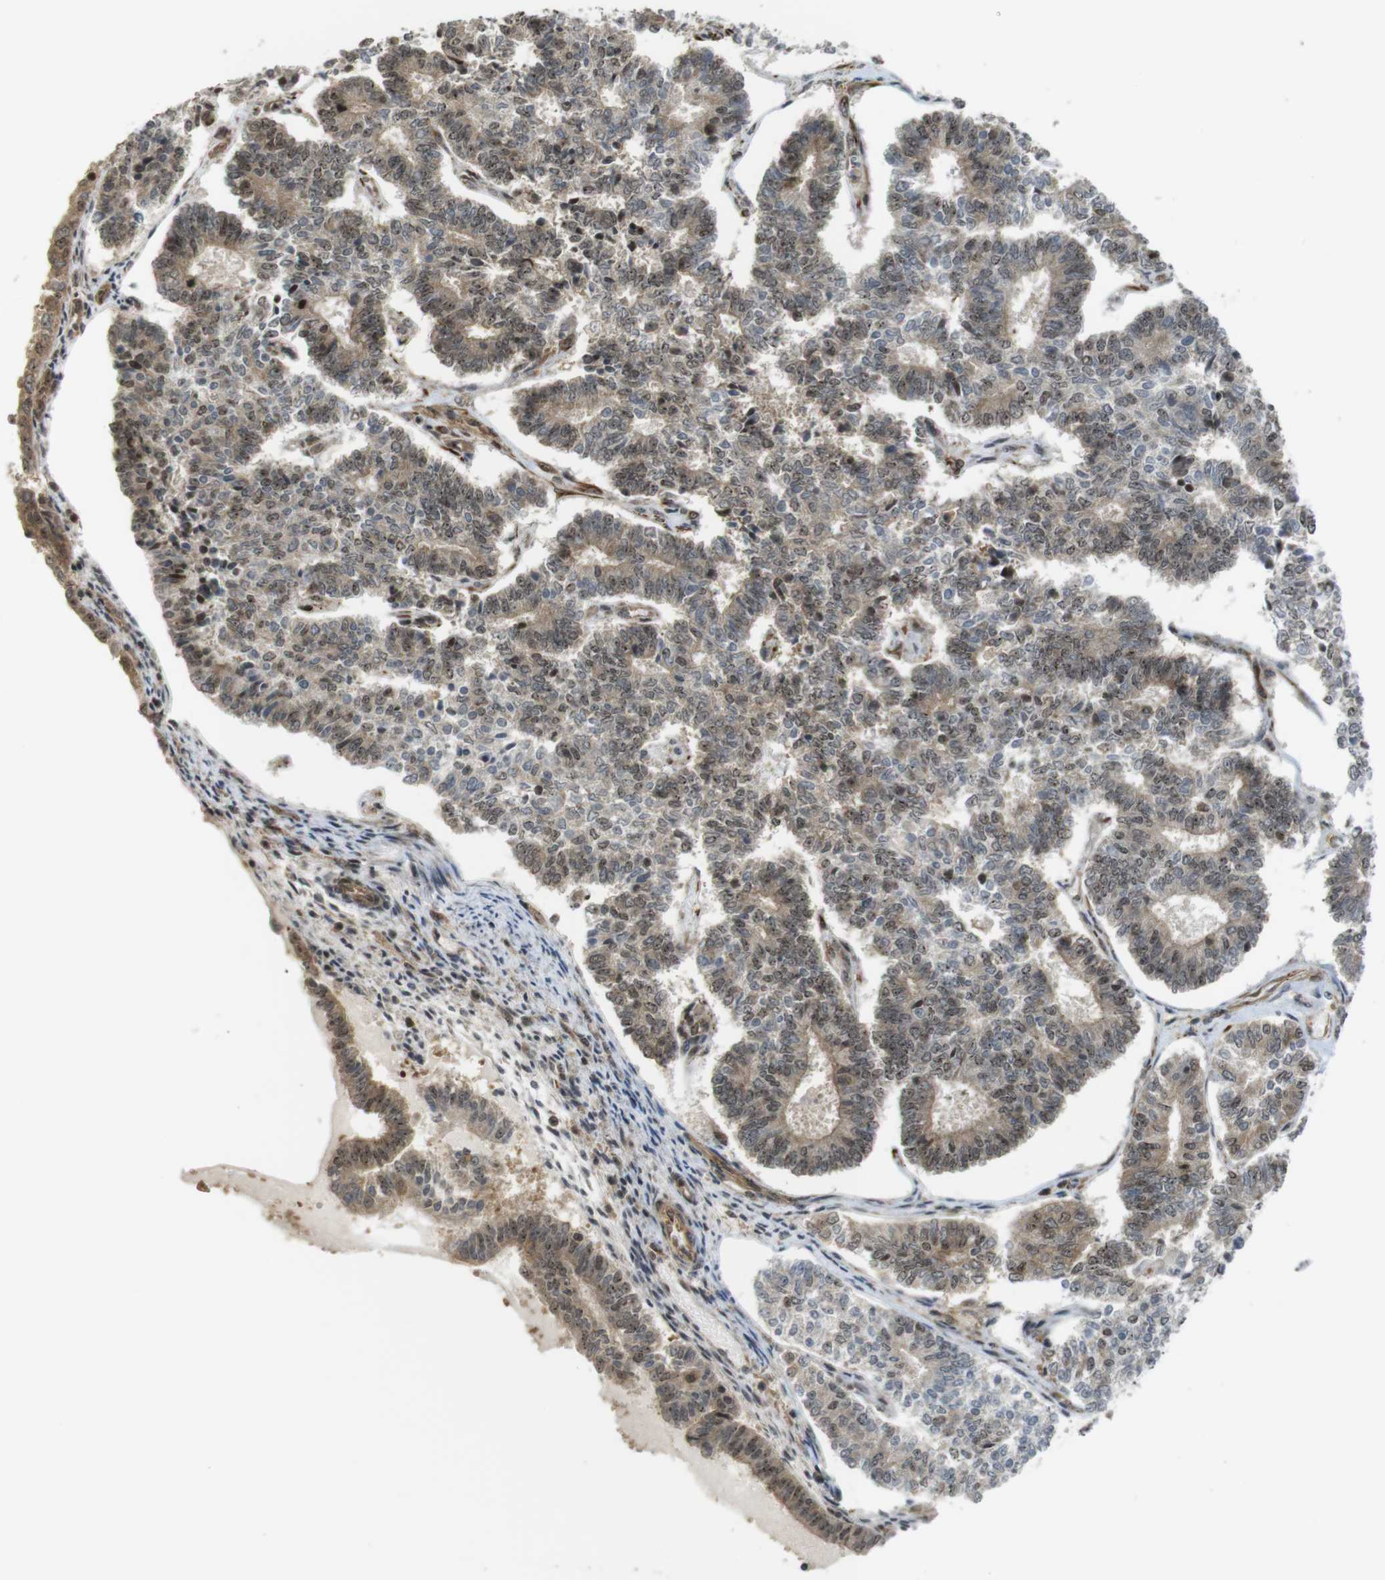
{"staining": {"intensity": "moderate", "quantity": ">75%", "location": "cytoplasmic/membranous,nuclear"}, "tissue": "endometrial cancer", "cell_type": "Tumor cells", "image_type": "cancer", "snomed": [{"axis": "morphology", "description": "Adenocarcinoma, NOS"}, {"axis": "topography", "description": "Endometrium"}], "caption": "Endometrial adenocarcinoma stained for a protein displays moderate cytoplasmic/membranous and nuclear positivity in tumor cells.", "gene": "CC2D1A", "patient": {"sex": "female", "age": 70}}